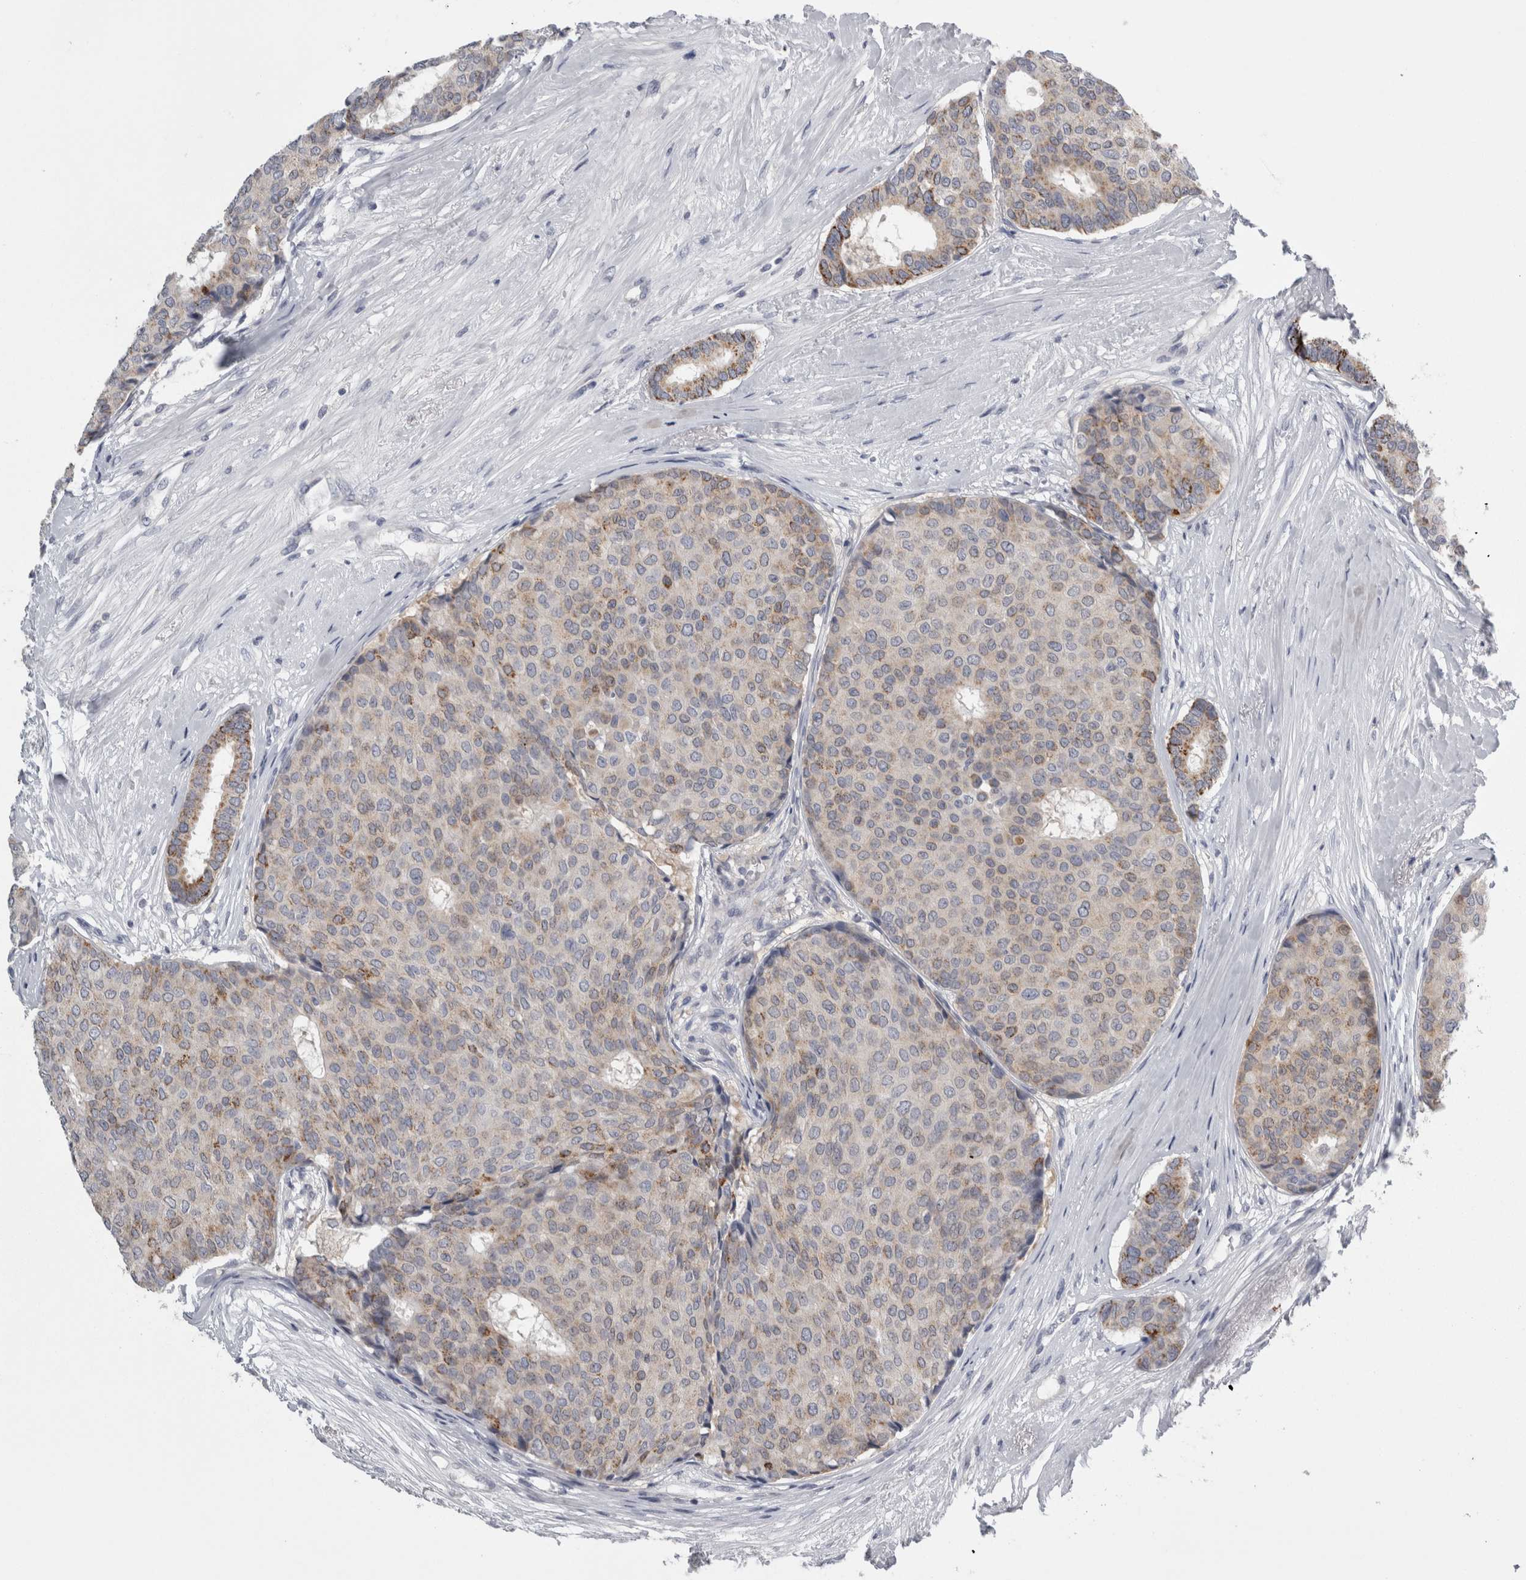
{"staining": {"intensity": "moderate", "quantity": "<25%", "location": "cytoplasmic/membranous"}, "tissue": "breast cancer", "cell_type": "Tumor cells", "image_type": "cancer", "snomed": [{"axis": "morphology", "description": "Duct carcinoma"}, {"axis": "topography", "description": "Breast"}], "caption": "Human breast cancer (invasive ductal carcinoma) stained with a brown dye shows moderate cytoplasmic/membranous positive expression in approximately <25% of tumor cells.", "gene": "TCAP", "patient": {"sex": "female", "age": 75}}